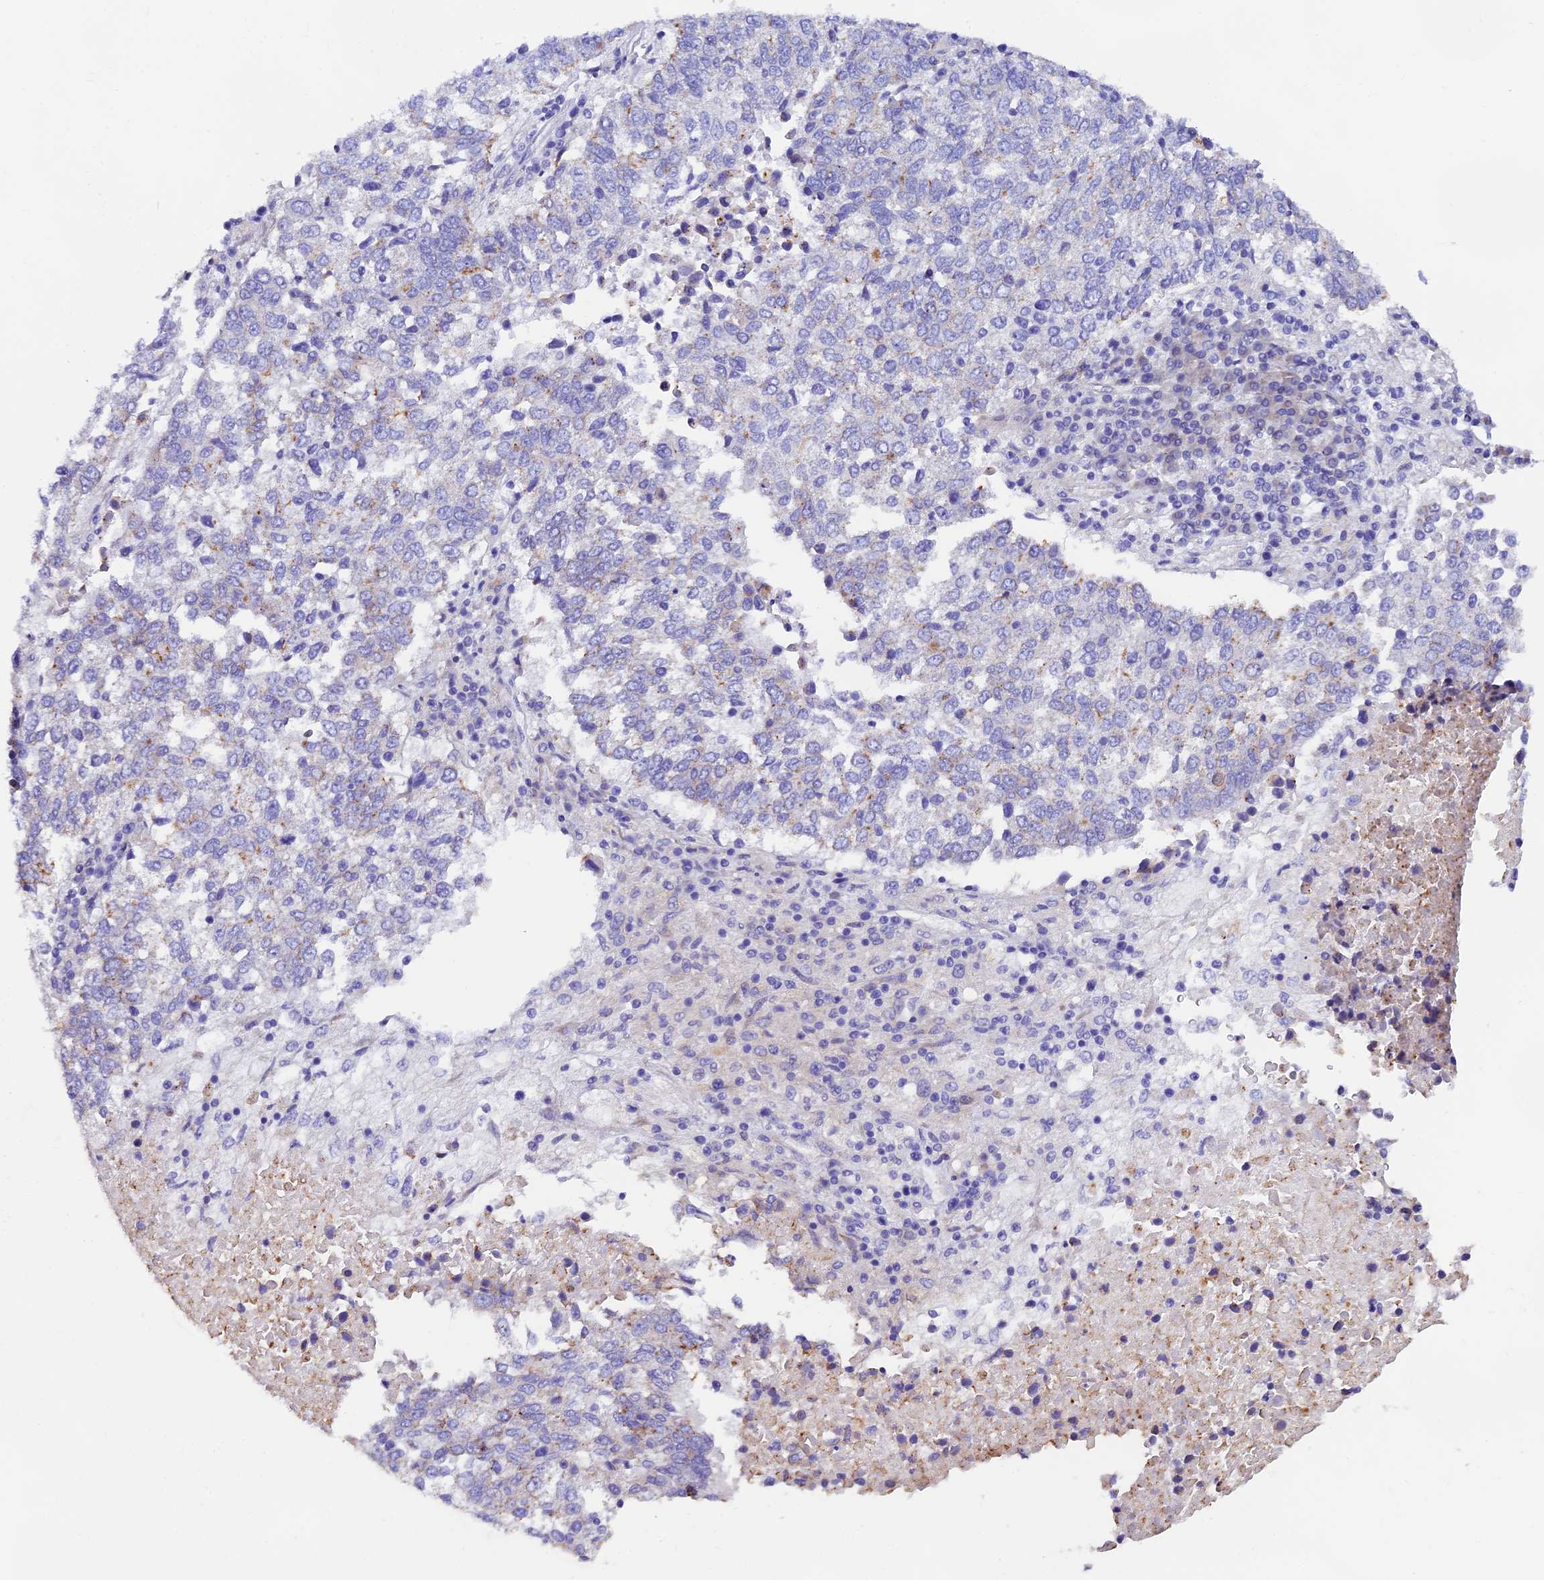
{"staining": {"intensity": "moderate", "quantity": "<25%", "location": "cytoplasmic/membranous"}, "tissue": "lung cancer", "cell_type": "Tumor cells", "image_type": "cancer", "snomed": [{"axis": "morphology", "description": "Squamous cell carcinoma, NOS"}, {"axis": "topography", "description": "Lung"}], "caption": "A low amount of moderate cytoplasmic/membranous positivity is seen in approximately <25% of tumor cells in lung cancer tissue.", "gene": "COMTD1", "patient": {"sex": "male", "age": 73}}